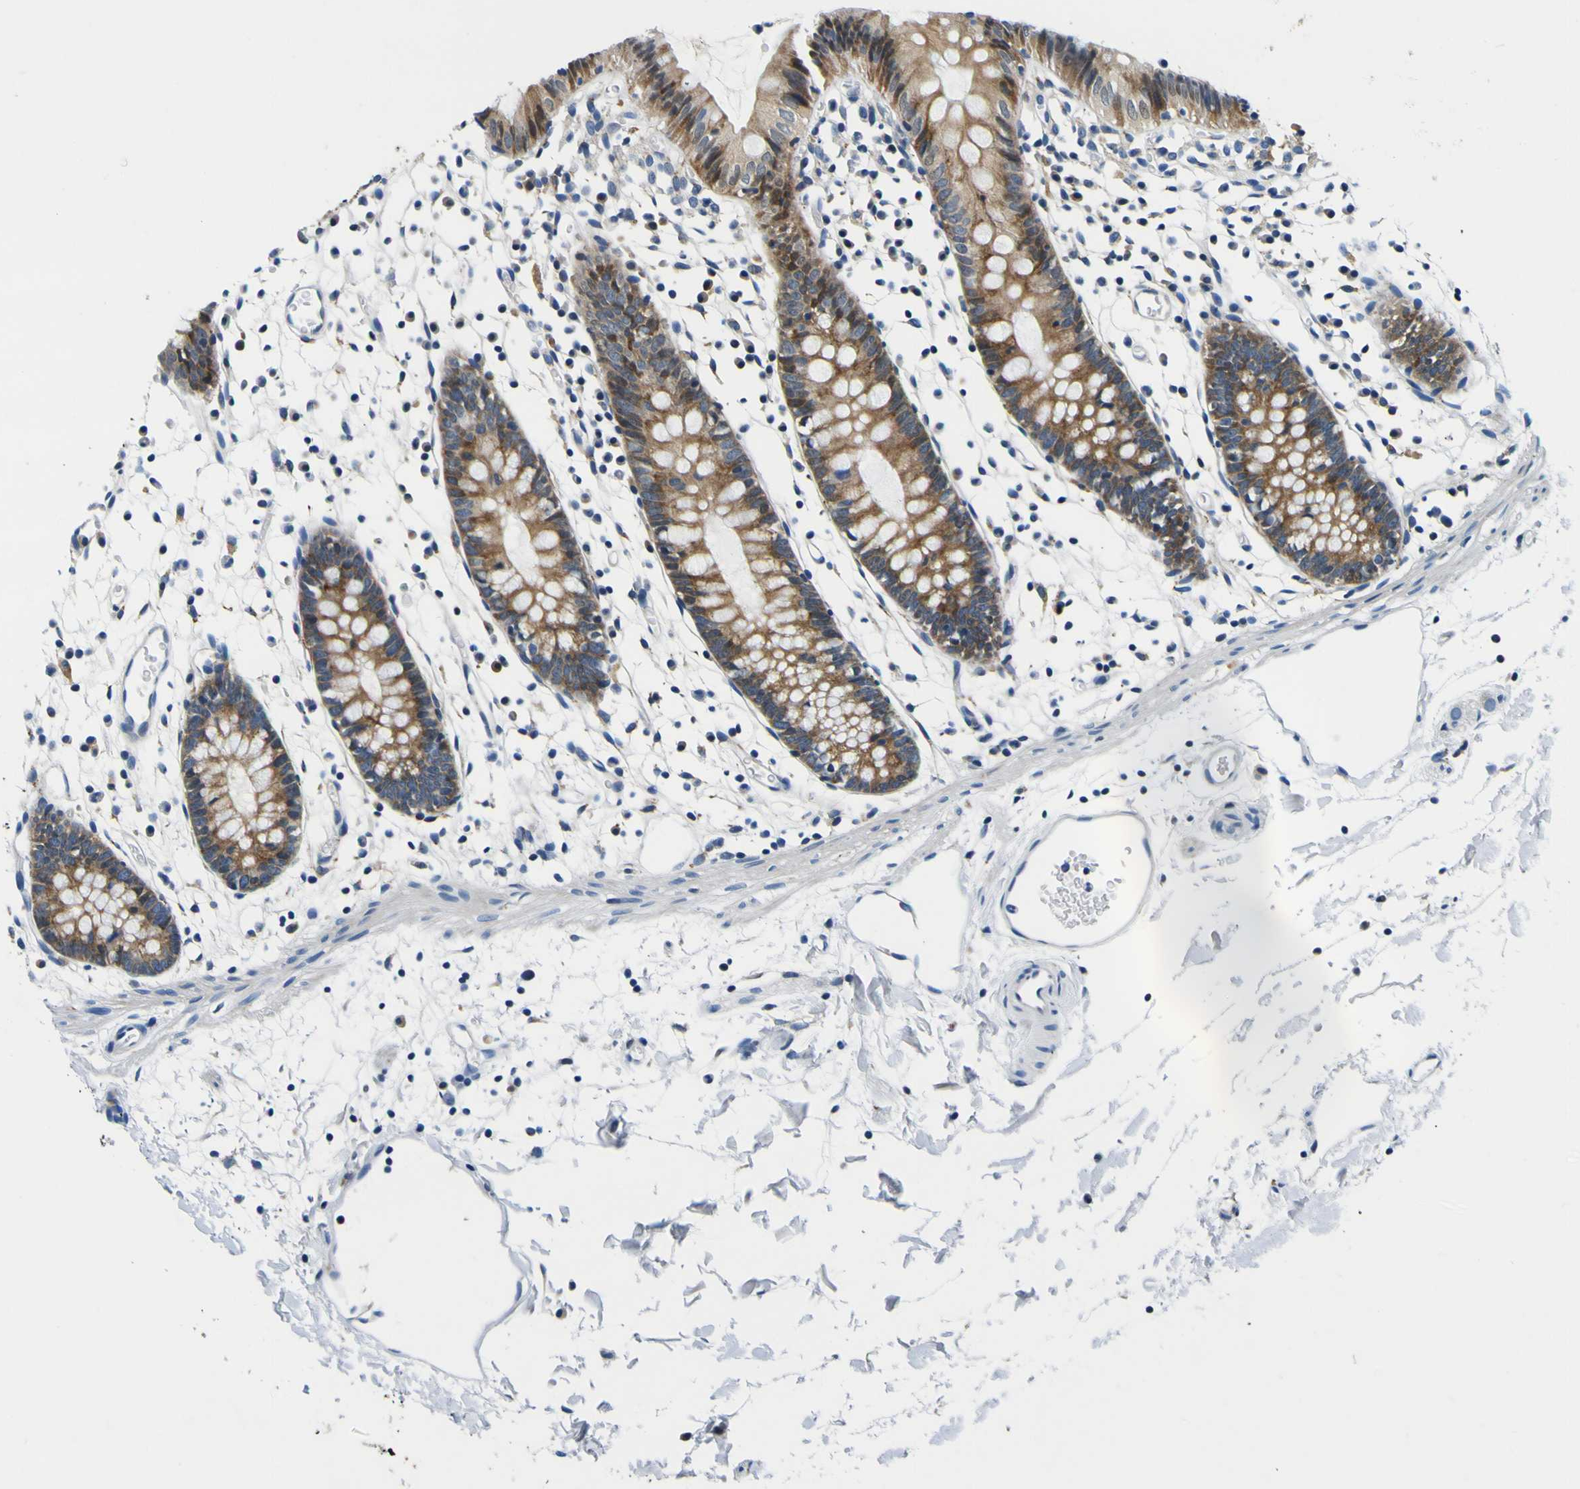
{"staining": {"intensity": "negative", "quantity": "none", "location": "none"}, "tissue": "colon", "cell_type": "Endothelial cells", "image_type": "normal", "snomed": [{"axis": "morphology", "description": "Normal tissue, NOS"}, {"axis": "topography", "description": "Colon"}], "caption": "Immunohistochemistry (IHC) of normal human colon displays no positivity in endothelial cells.", "gene": "NLRP3", "patient": {"sex": "male", "age": 14}}